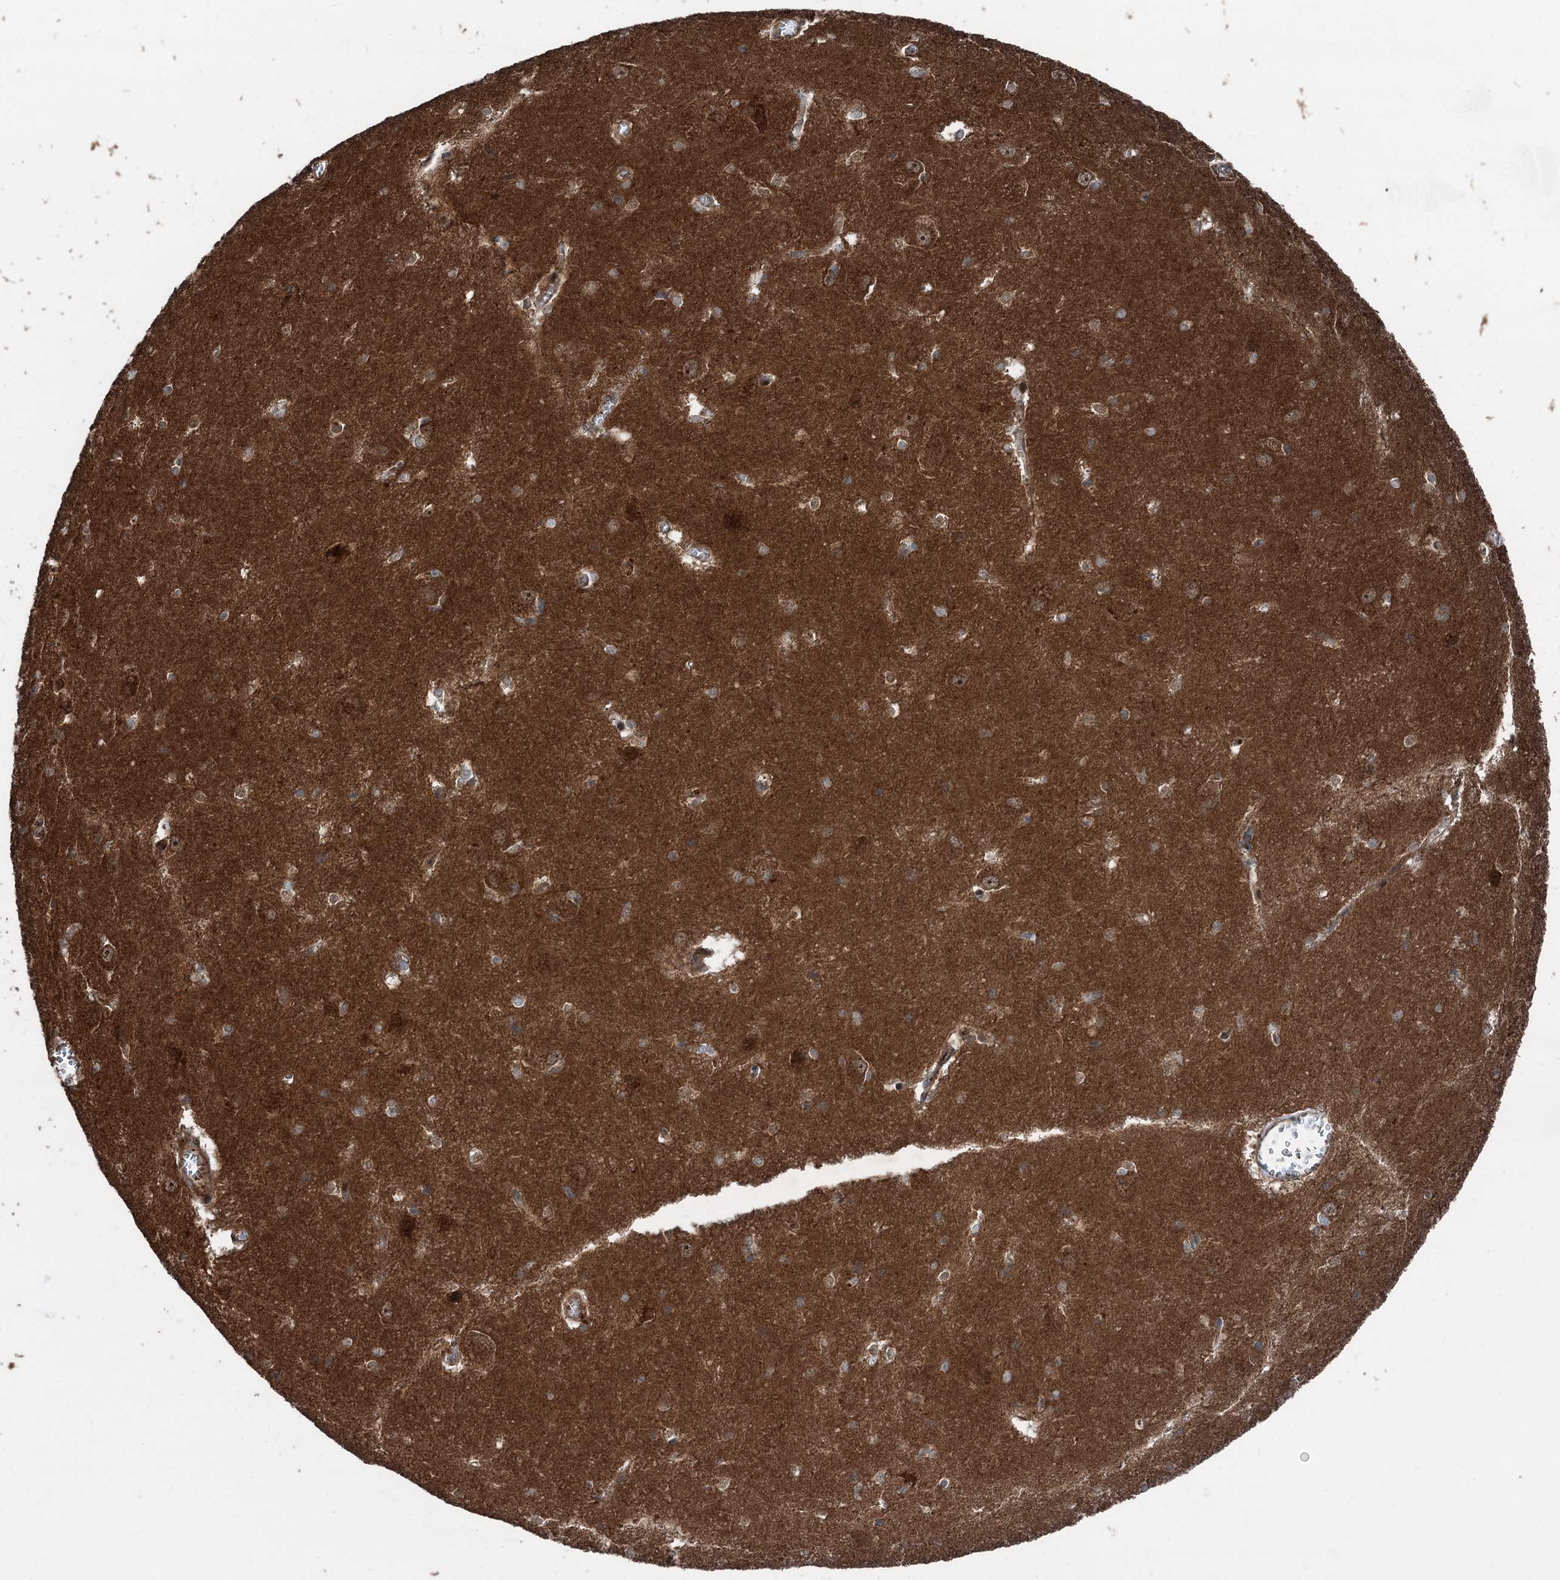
{"staining": {"intensity": "moderate", "quantity": "25%-75%", "location": "cytoplasmic/membranous"}, "tissue": "caudate", "cell_type": "Glial cells", "image_type": "normal", "snomed": [{"axis": "morphology", "description": "Normal tissue, NOS"}, {"axis": "topography", "description": "Lateral ventricle wall"}], "caption": "Caudate stained with immunohistochemistry reveals moderate cytoplasmic/membranous positivity in about 25%-75% of glial cells.", "gene": "ALAS1", "patient": {"sex": "male", "age": 37}}